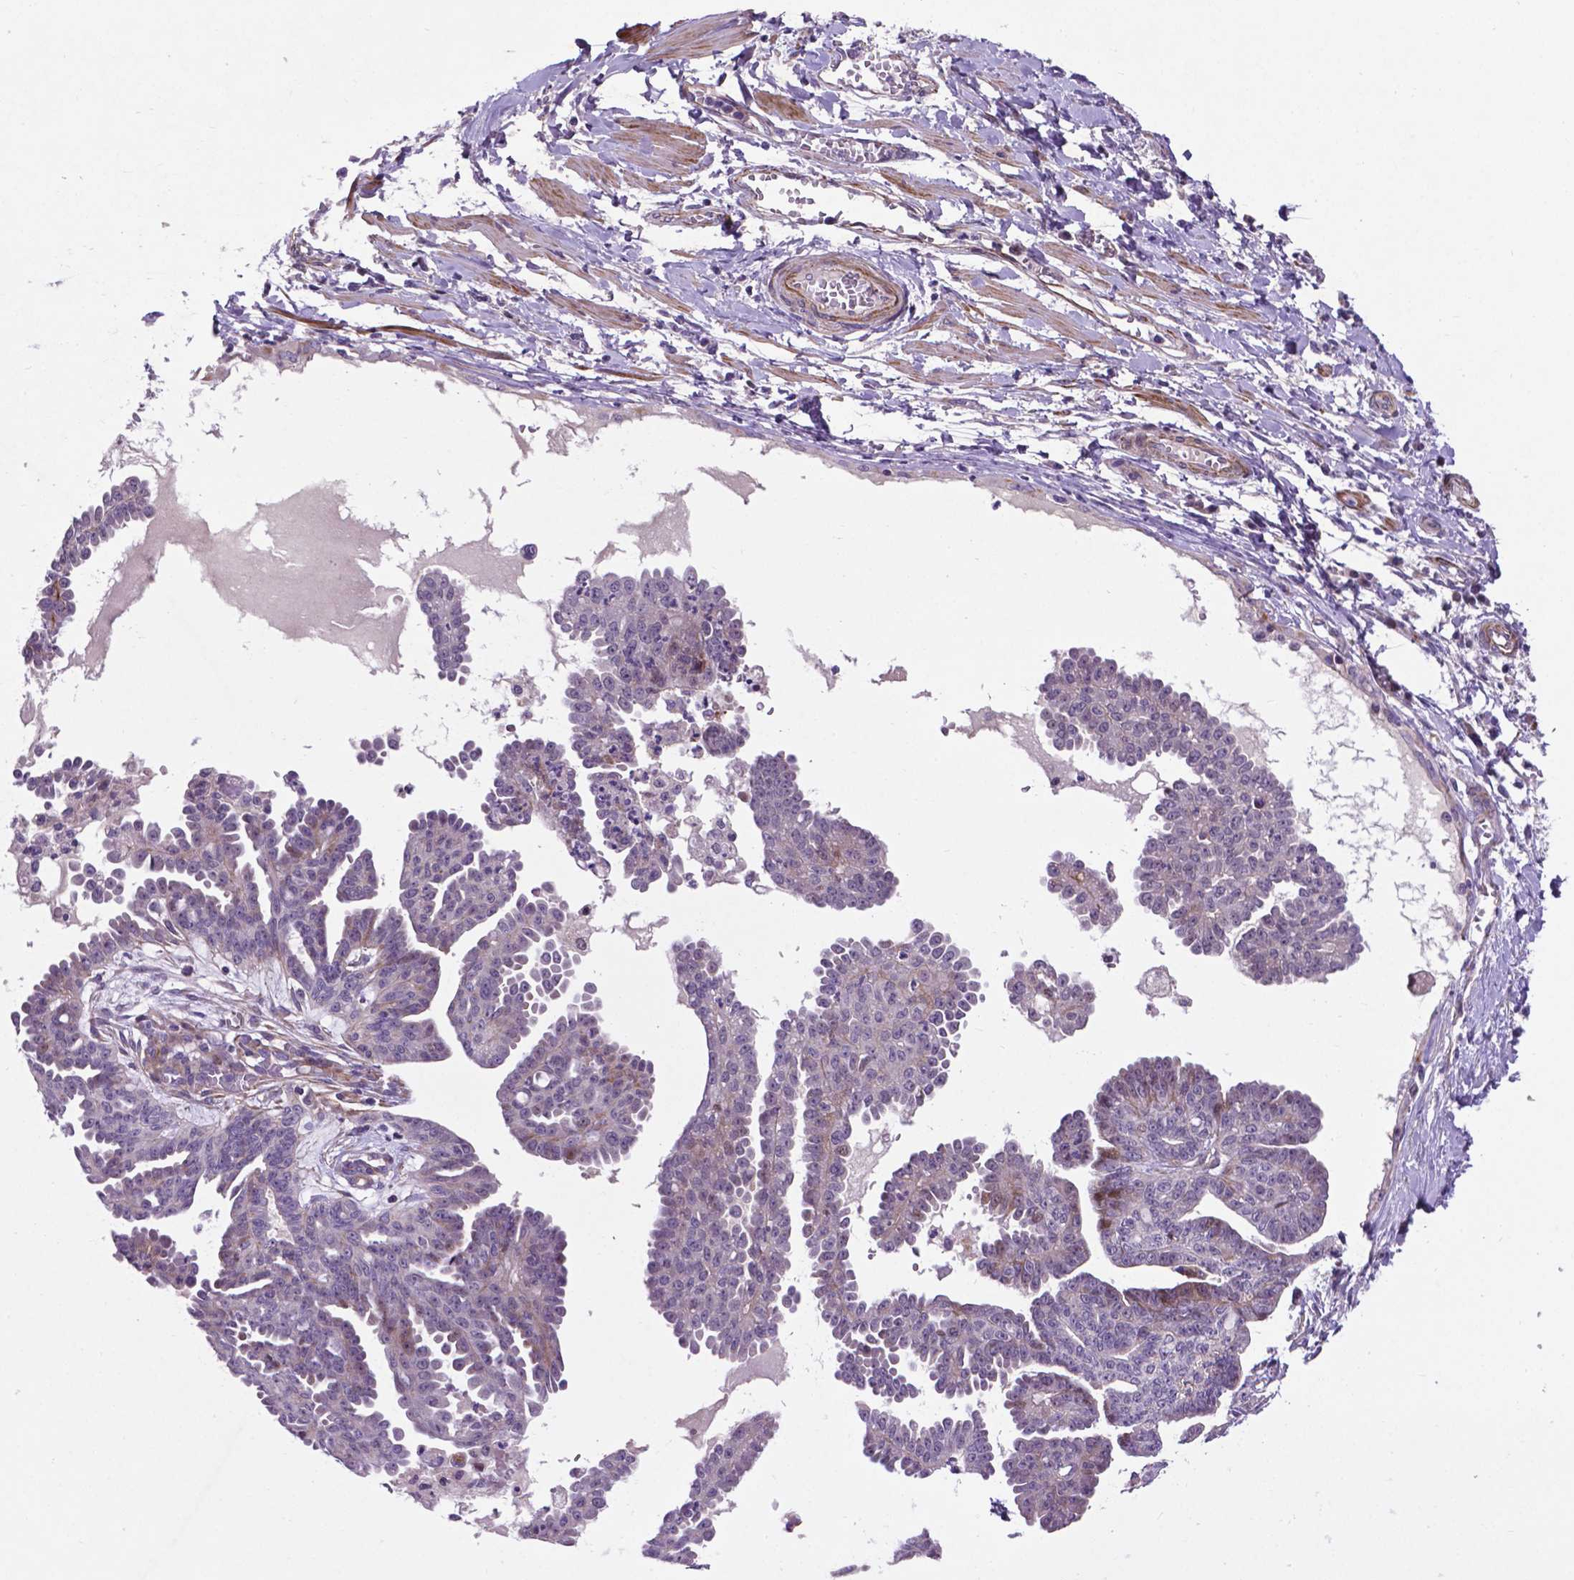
{"staining": {"intensity": "negative", "quantity": "none", "location": "none"}, "tissue": "ovarian cancer", "cell_type": "Tumor cells", "image_type": "cancer", "snomed": [{"axis": "morphology", "description": "Cystadenocarcinoma, serous, NOS"}, {"axis": "topography", "description": "Ovary"}], "caption": "Immunohistochemistry (IHC) histopathology image of neoplastic tissue: ovarian cancer (serous cystadenocarcinoma) stained with DAB (3,3'-diaminobenzidine) exhibits no significant protein expression in tumor cells. (Stains: DAB (3,3'-diaminobenzidine) immunohistochemistry with hematoxylin counter stain, Microscopy: brightfield microscopy at high magnification).", "gene": "PFKFB4", "patient": {"sex": "female", "age": 71}}